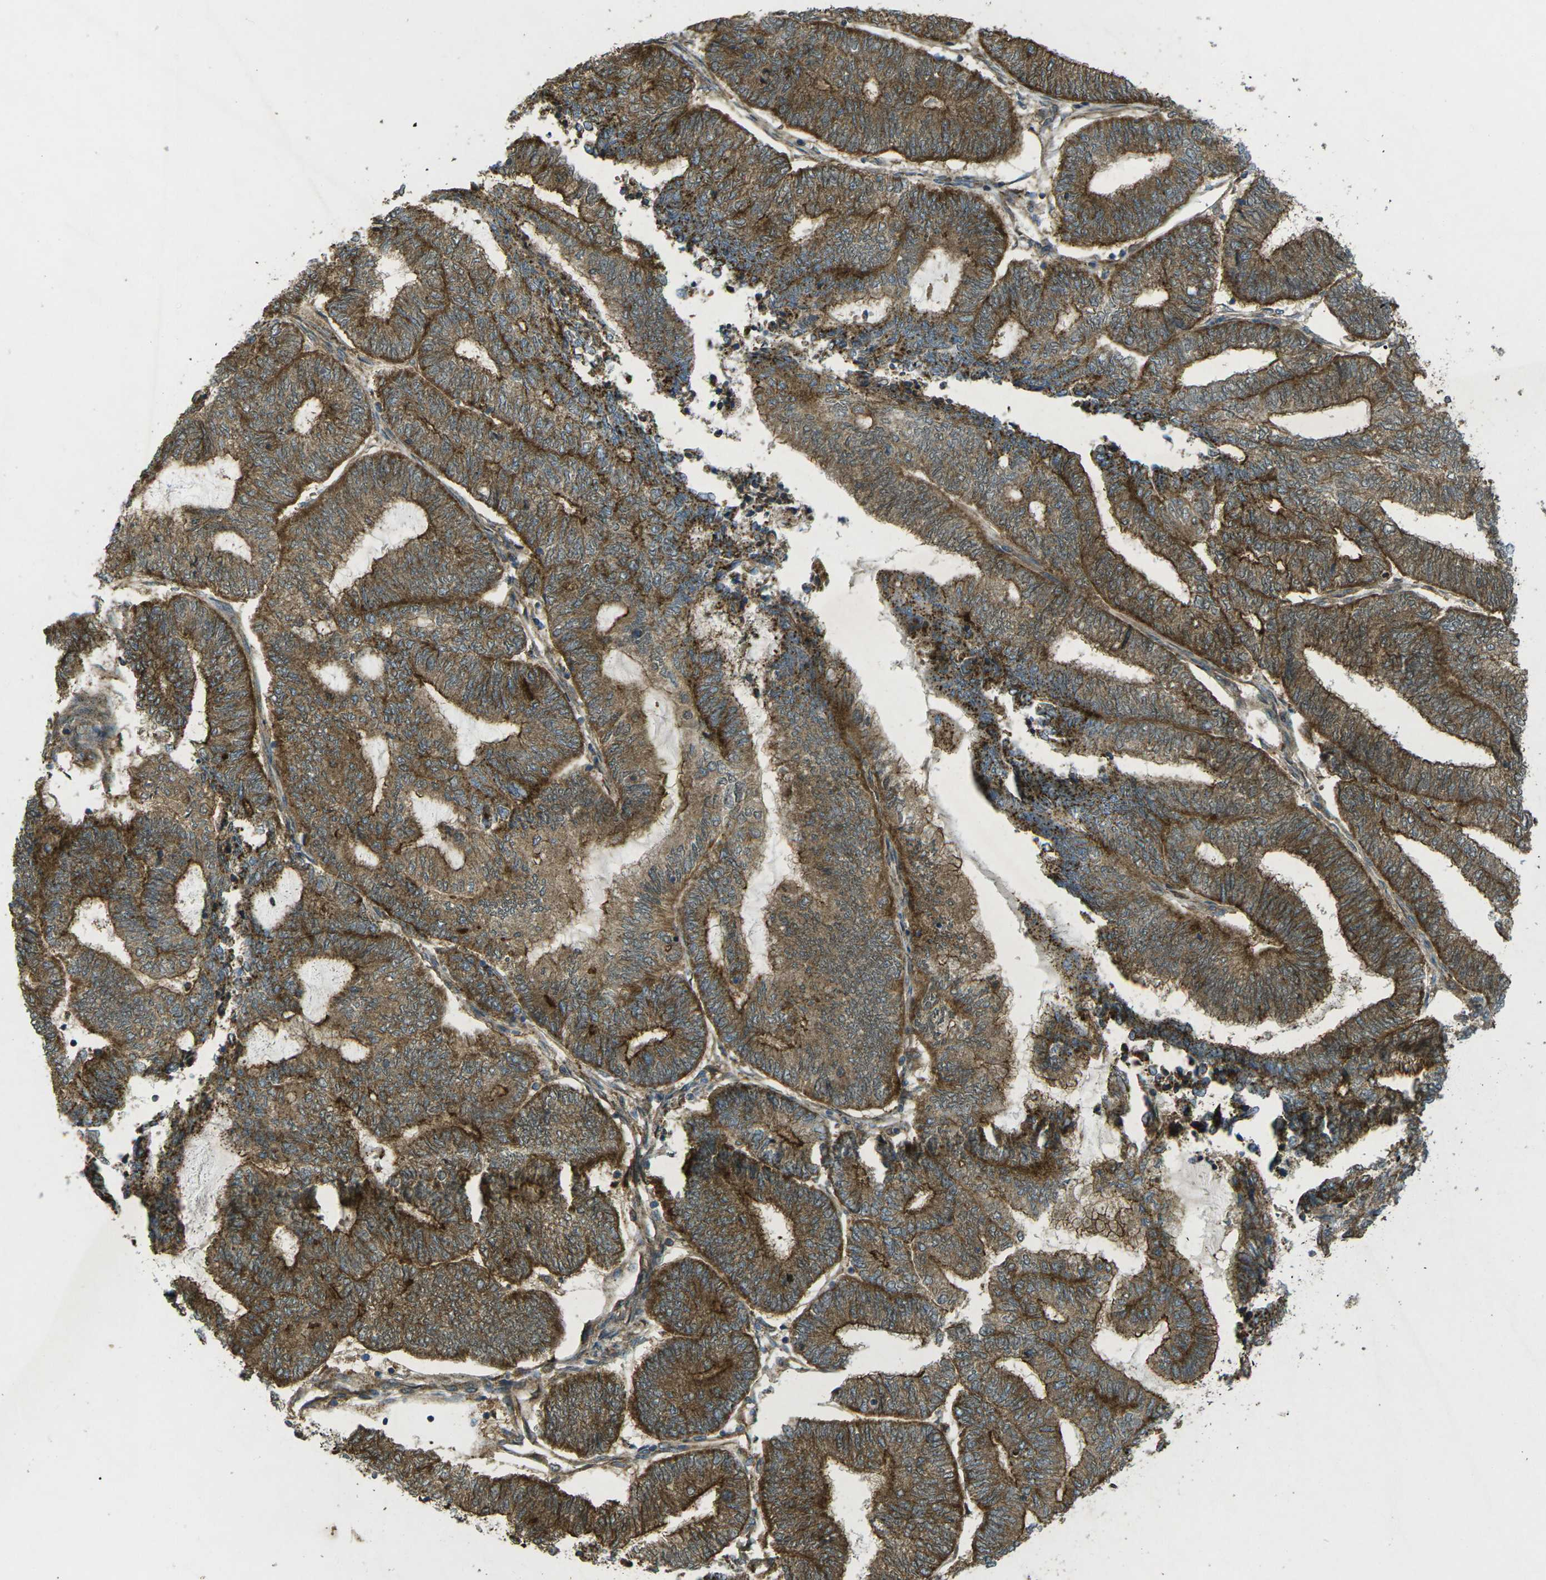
{"staining": {"intensity": "strong", "quantity": ">75%", "location": "cytoplasmic/membranous"}, "tissue": "endometrial cancer", "cell_type": "Tumor cells", "image_type": "cancer", "snomed": [{"axis": "morphology", "description": "Adenocarcinoma, NOS"}, {"axis": "topography", "description": "Uterus"}, {"axis": "topography", "description": "Endometrium"}], "caption": "Endometrial cancer stained with a brown dye exhibits strong cytoplasmic/membranous positive expression in about >75% of tumor cells.", "gene": "CHMP3", "patient": {"sex": "female", "age": 70}}